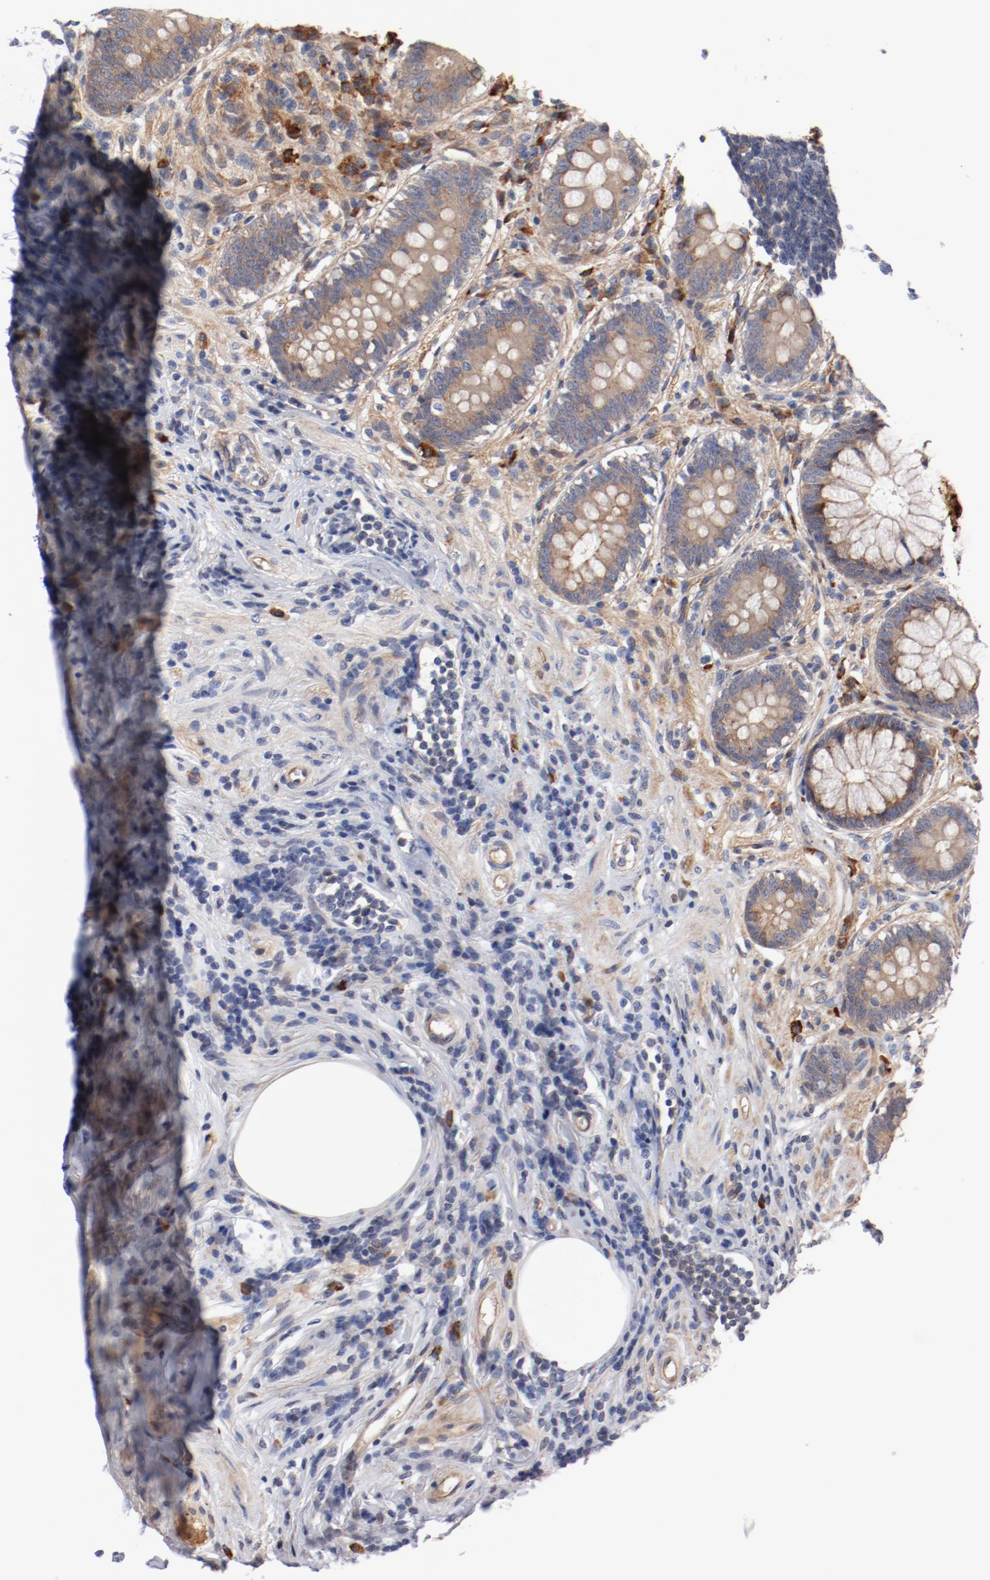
{"staining": {"intensity": "moderate", "quantity": ">75%", "location": "cytoplasmic/membranous"}, "tissue": "appendix", "cell_type": "Glandular cells", "image_type": "normal", "snomed": [{"axis": "morphology", "description": "Normal tissue, NOS"}, {"axis": "topography", "description": "Appendix"}], "caption": "Immunohistochemical staining of unremarkable appendix exhibits moderate cytoplasmic/membranous protein staining in approximately >75% of glandular cells.", "gene": "PITPNM2", "patient": {"sex": "female", "age": 50}}